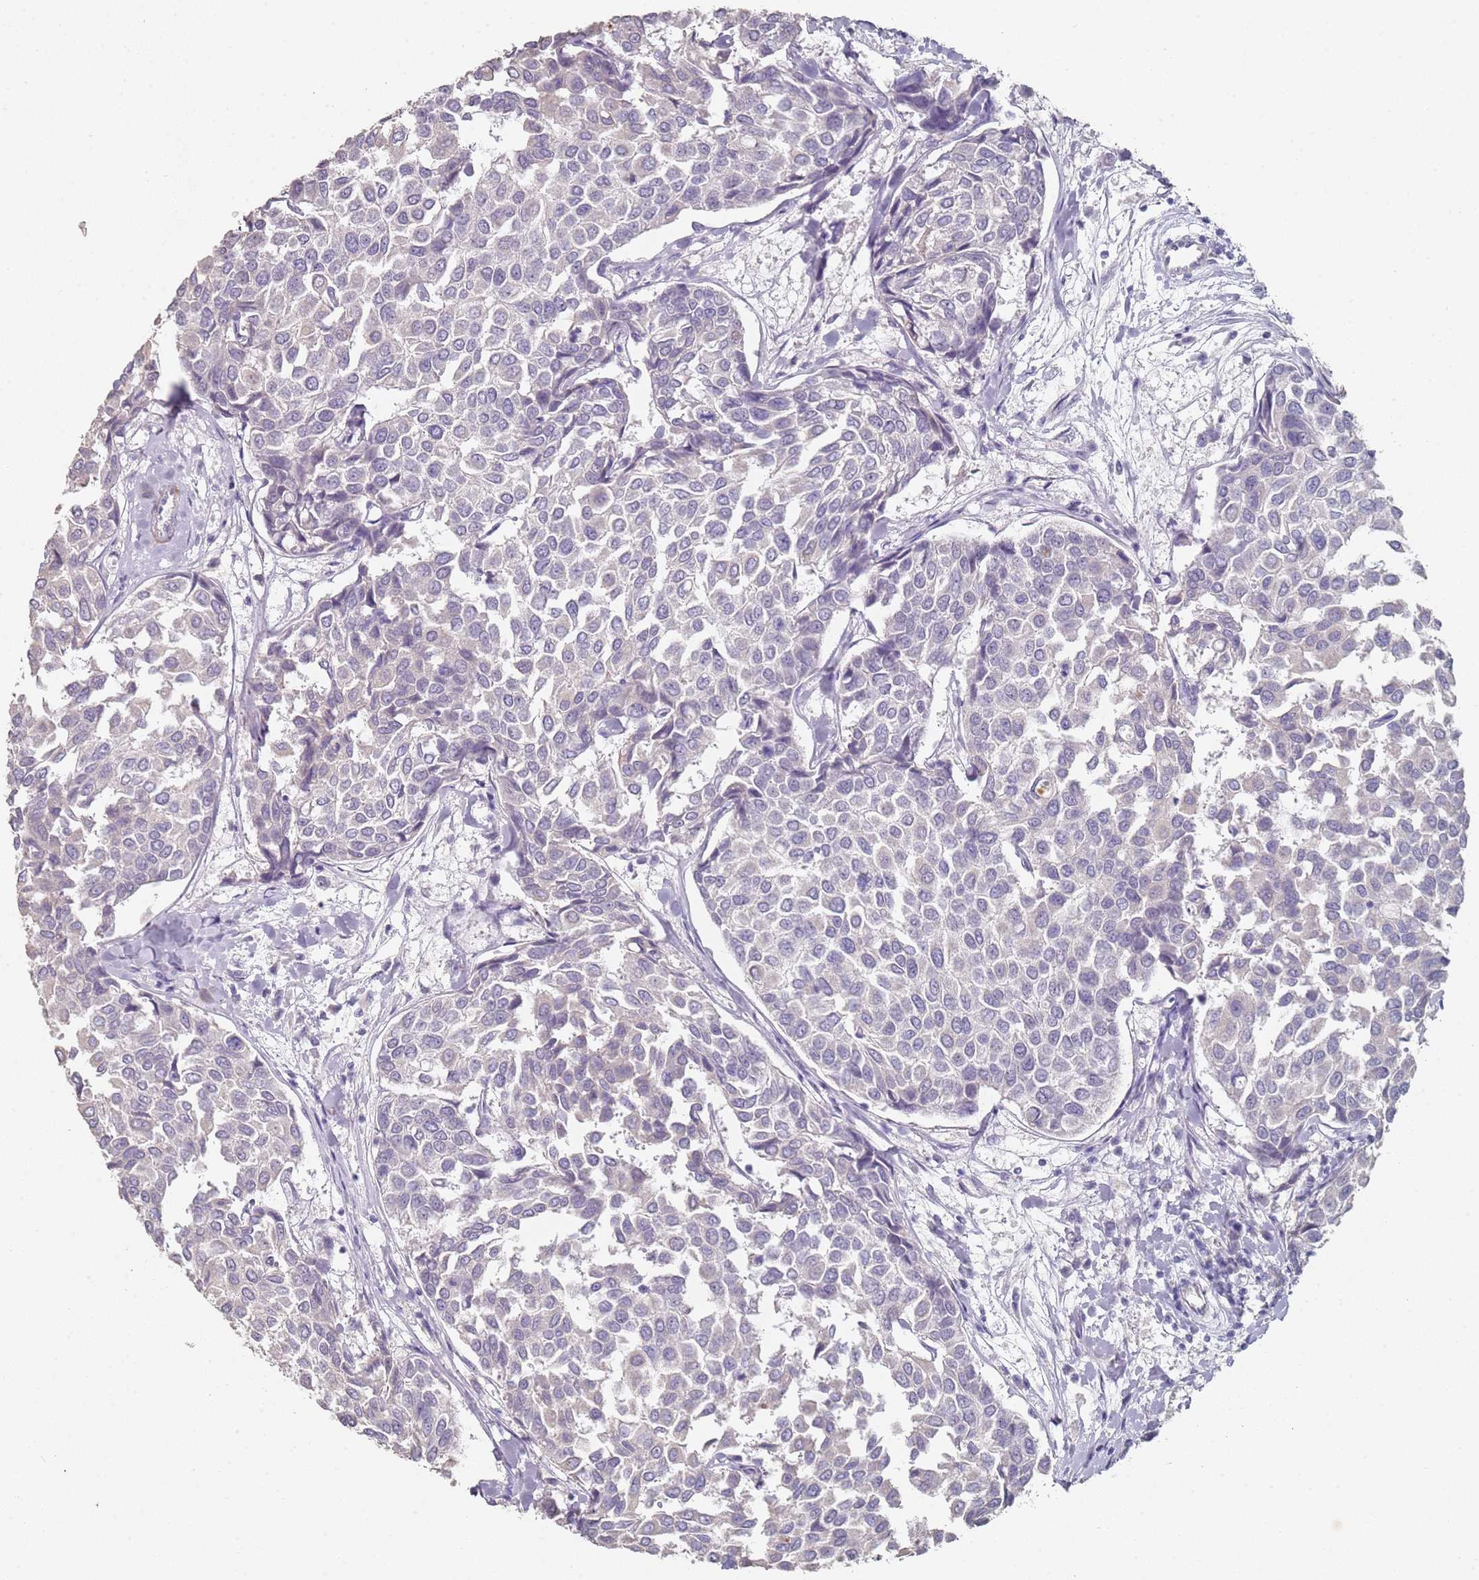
{"staining": {"intensity": "negative", "quantity": "none", "location": "none"}, "tissue": "breast cancer", "cell_type": "Tumor cells", "image_type": "cancer", "snomed": [{"axis": "morphology", "description": "Duct carcinoma"}, {"axis": "topography", "description": "Breast"}], "caption": "An image of breast cancer stained for a protein demonstrates no brown staining in tumor cells.", "gene": "DNAH11", "patient": {"sex": "female", "age": 55}}